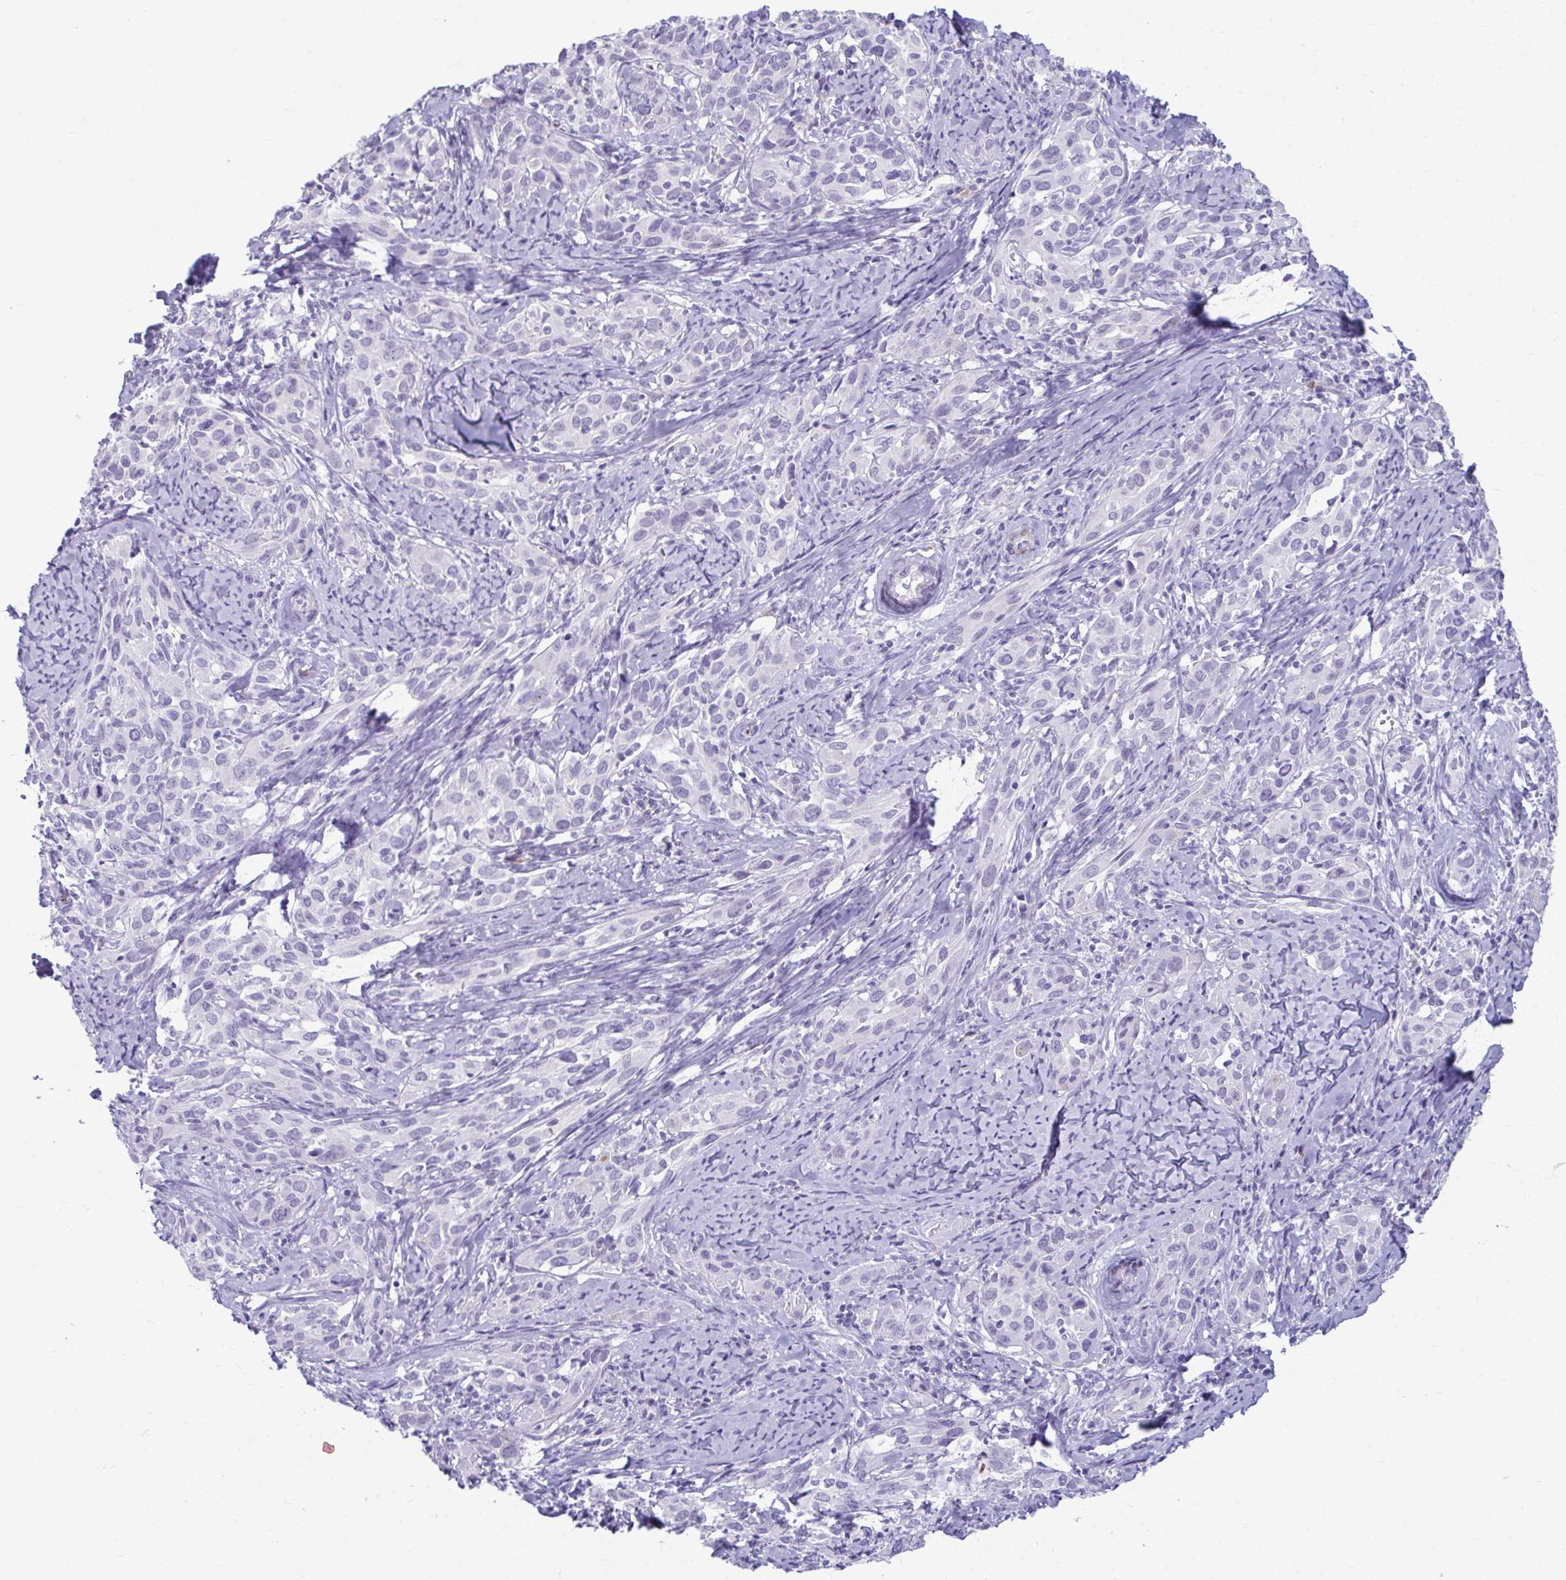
{"staining": {"intensity": "negative", "quantity": "none", "location": "none"}, "tissue": "cervical cancer", "cell_type": "Tumor cells", "image_type": "cancer", "snomed": [{"axis": "morphology", "description": "Squamous cell carcinoma, NOS"}, {"axis": "topography", "description": "Cervix"}], "caption": "Immunohistochemistry (IHC) photomicrograph of neoplastic tissue: squamous cell carcinoma (cervical) stained with DAB (3,3'-diaminobenzidine) shows no significant protein staining in tumor cells.", "gene": "SERPINI1", "patient": {"sex": "female", "age": 51}}